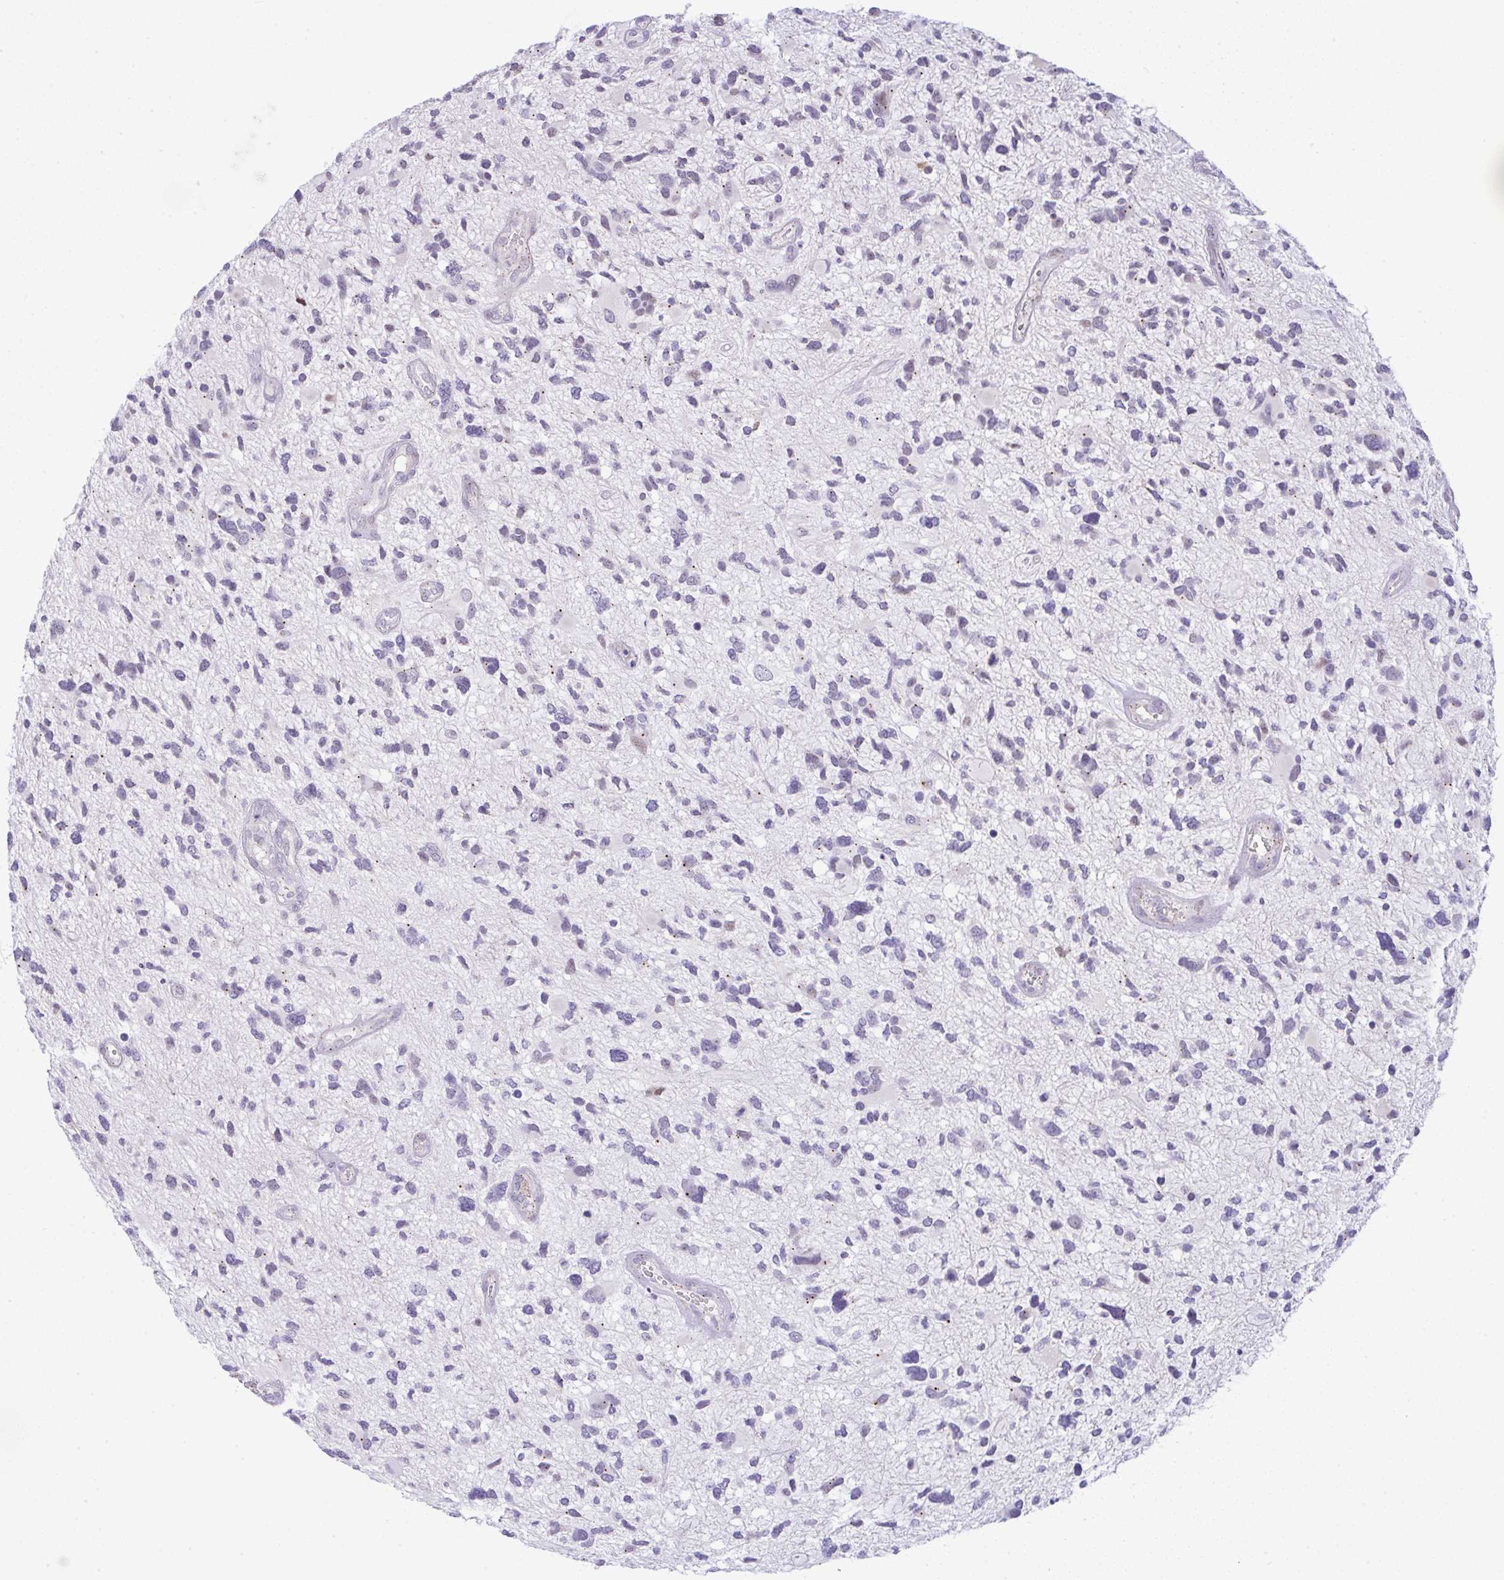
{"staining": {"intensity": "negative", "quantity": "none", "location": "none"}, "tissue": "glioma", "cell_type": "Tumor cells", "image_type": "cancer", "snomed": [{"axis": "morphology", "description": "Glioma, malignant, High grade"}, {"axis": "topography", "description": "Brain"}], "caption": "Photomicrograph shows no significant protein staining in tumor cells of malignant high-grade glioma.", "gene": "FAM177A1", "patient": {"sex": "female", "age": 11}}